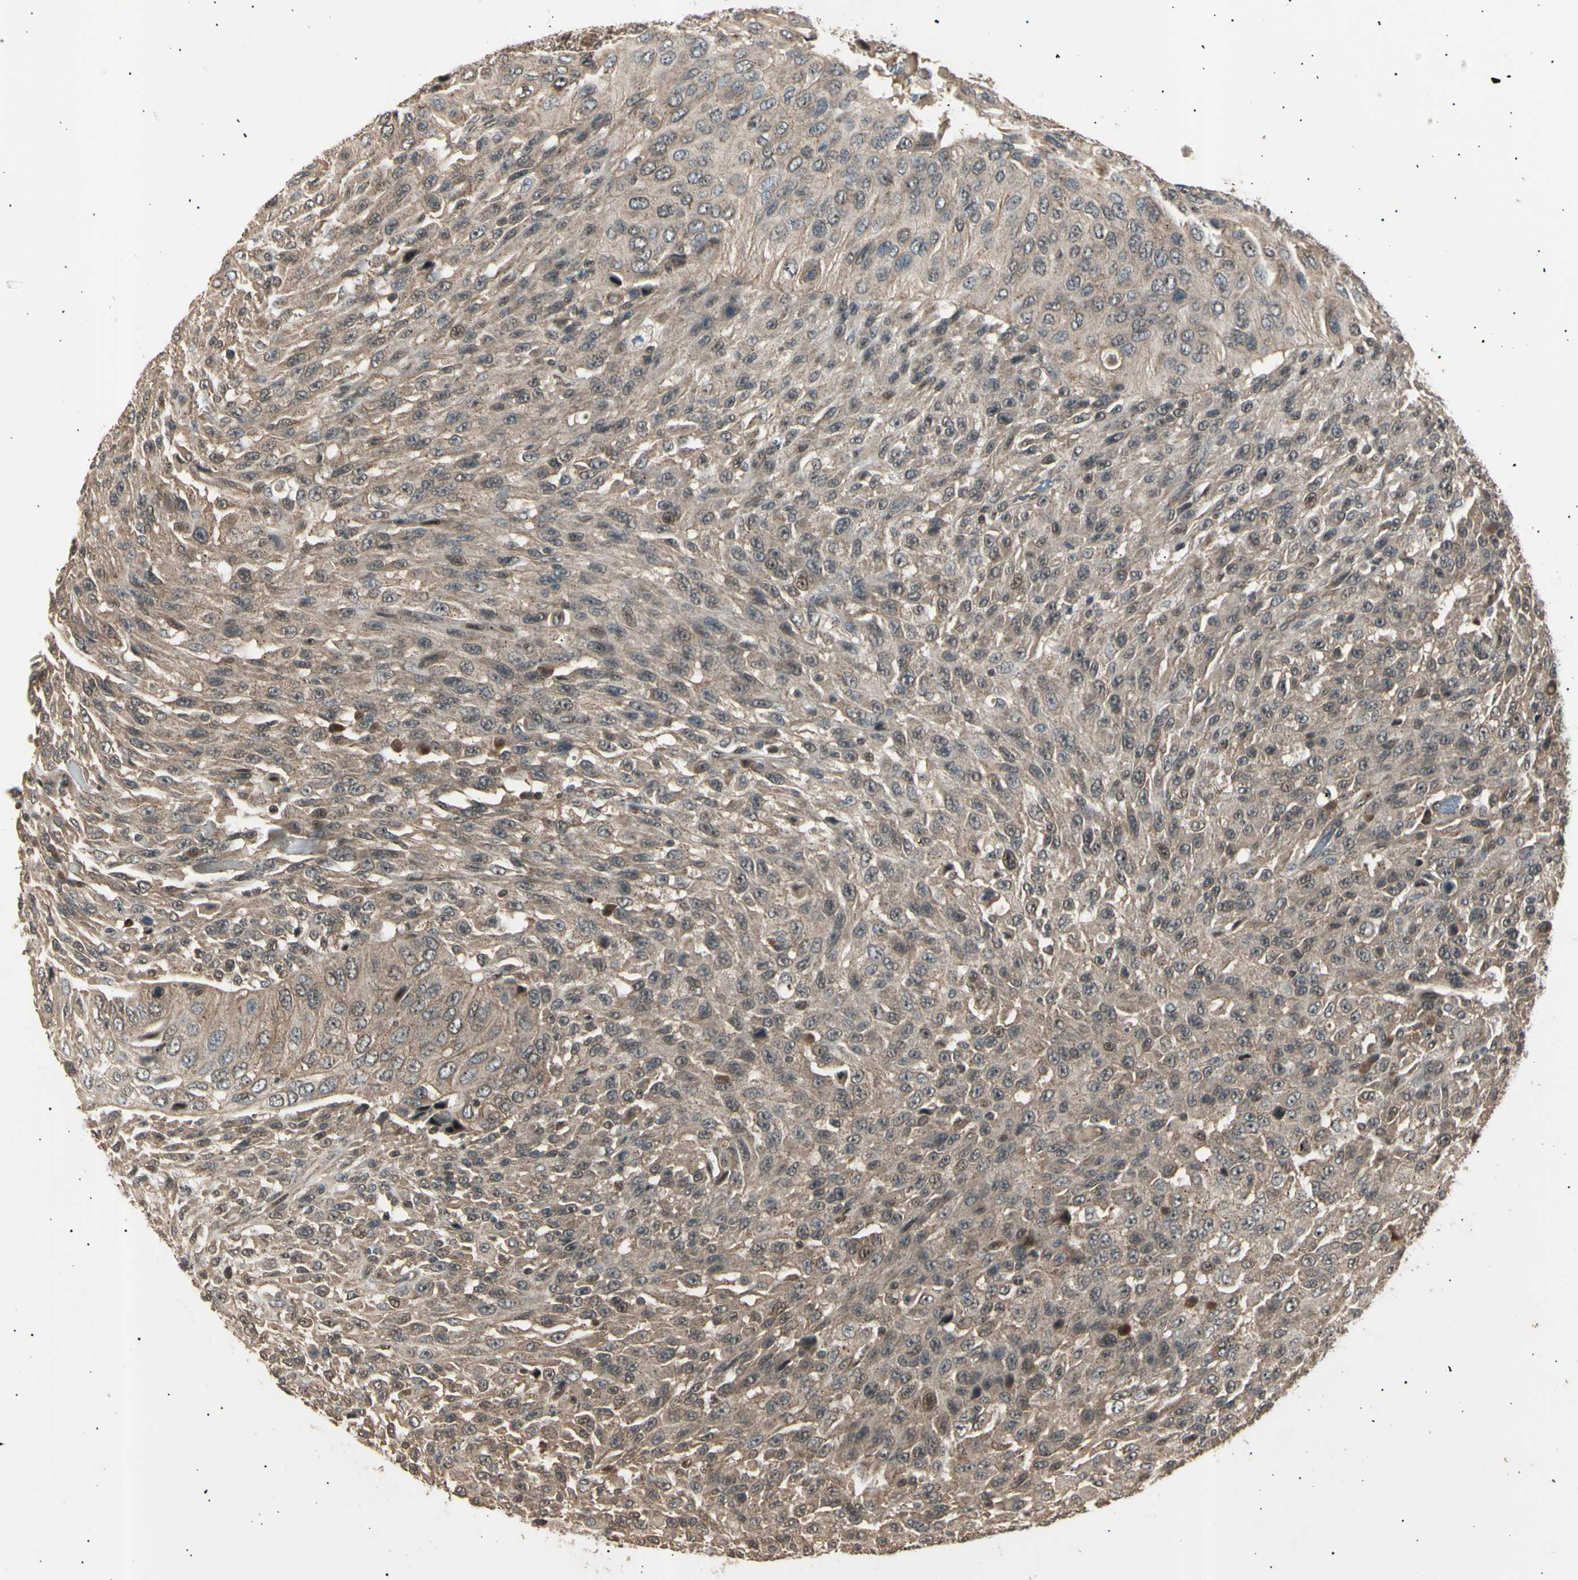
{"staining": {"intensity": "weak", "quantity": "25%-75%", "location": "cytoplasmic/membranous,nuclear"}, "tissue": "urothelial cancer", "cell_type": "Tumor cells", "image_type": "cancer", "snomed": [{"axis": "morphology", "description": "Urothelial carcinoma, High grade"}, {"axis": "topography", "description": "Urinary bladder"}], "caption": "High-magnification brightfield microscopy of urothelial cancer stained with DAB (3,3'-diaminobenzidine) (brown) and counterstained with hematoxylin (blue). tumor cells exhibit weak cytoplasmic/membranous and nuclear expression is identified in approximately25%-75% of cells.", "gene": "NUAK2", "patient": {"sex": "male", "age": 66}}